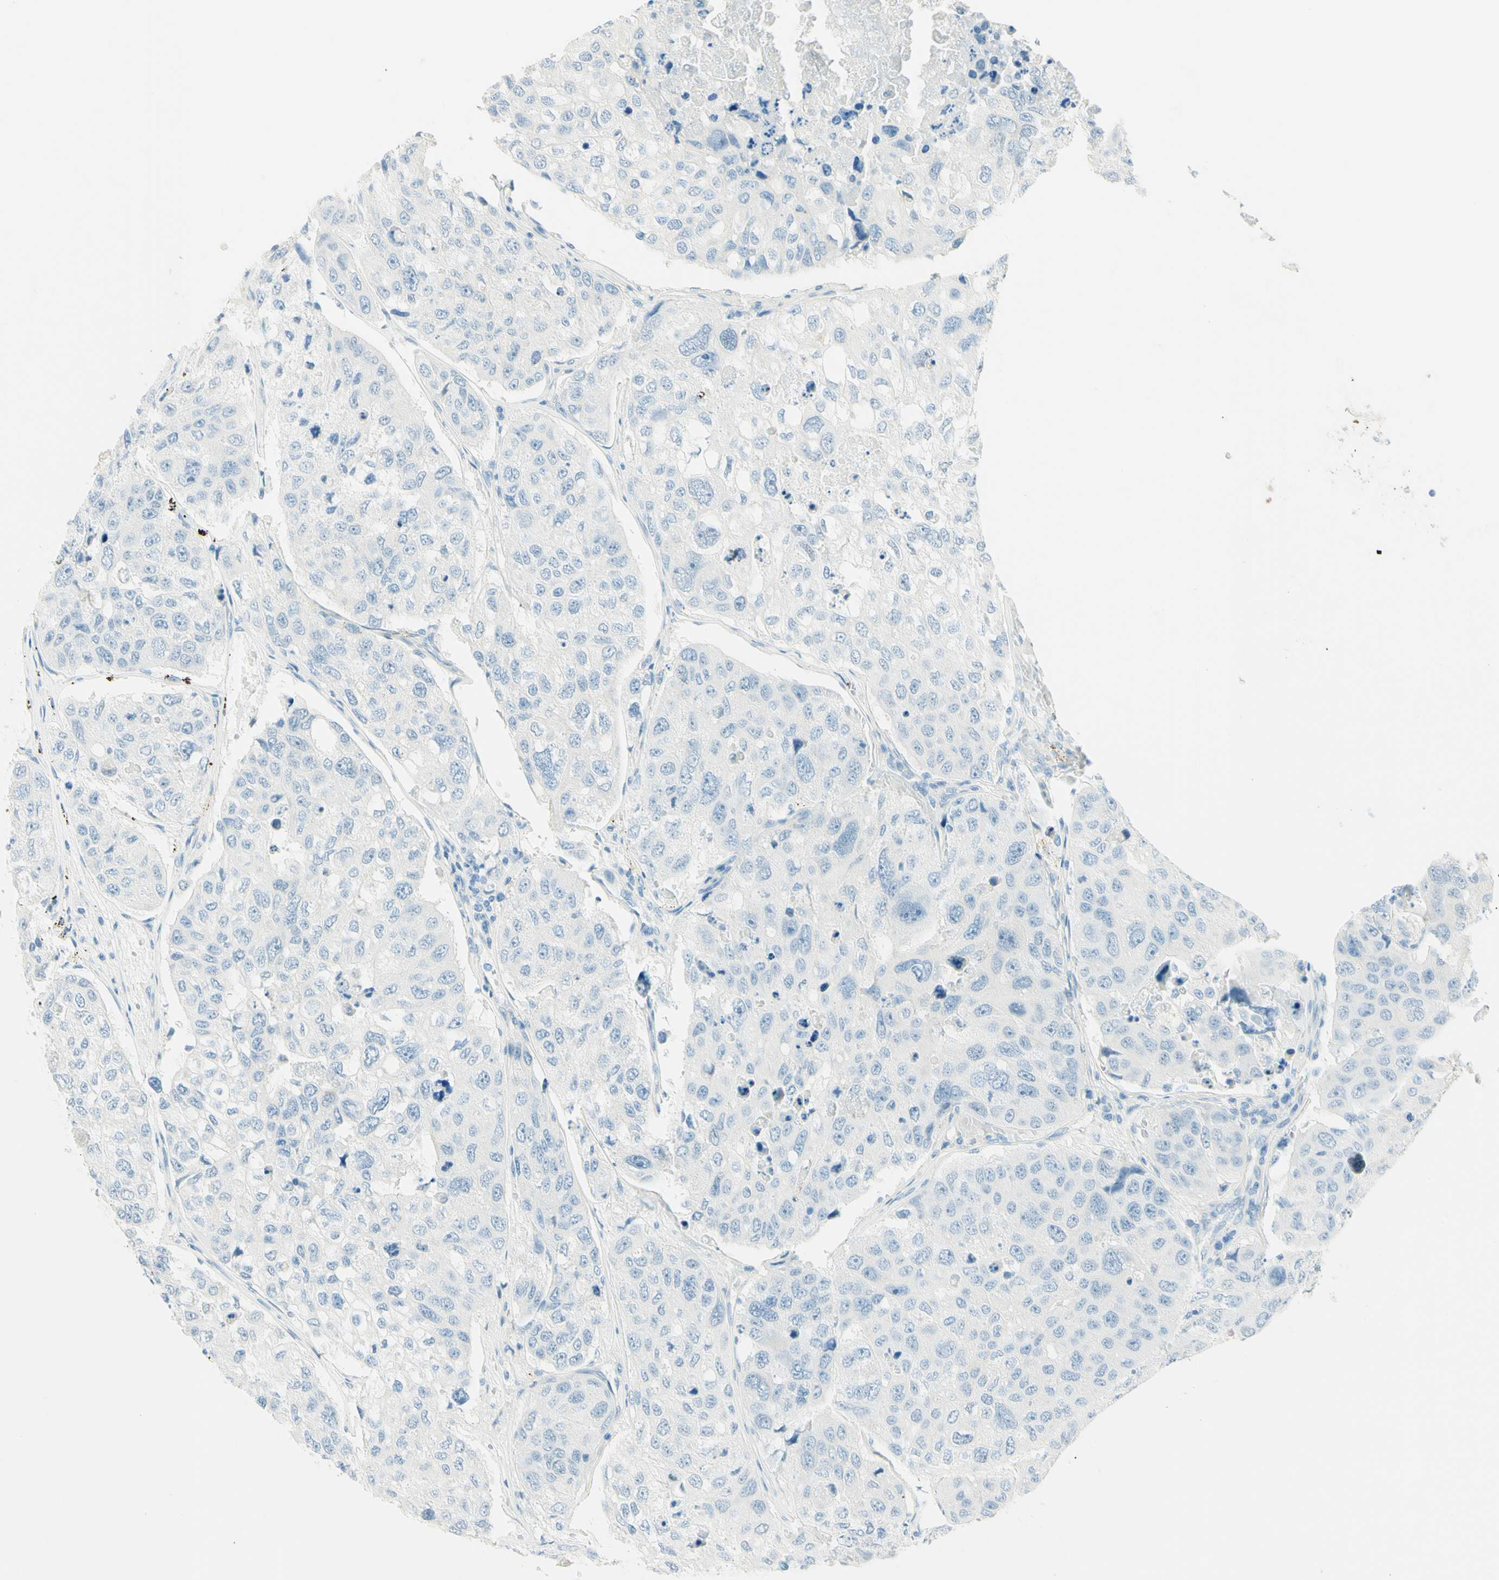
{"staining": {"intensity": "negative", "quantity": "none", "location": "none"}, "tissue": "urothelial cancer", "cell_type": "Tumor cells", "image_type": "cancer", "snomed": [{"axis": "morphology", "description": "Urothelial carcinoma, High grade"}, {"axis": "topography", "description": "Lymph node"}, {"axis": "topography", "description": "Urinary bladder"}], "caption": "An immunohistochemistry (IHC) photomicrograph of urothelial cancer is shown. There is no staining in tumor cells of urothelial cancer.", "gene": "TMEM132D", "patient": {"sex": "male", "age": 51}}